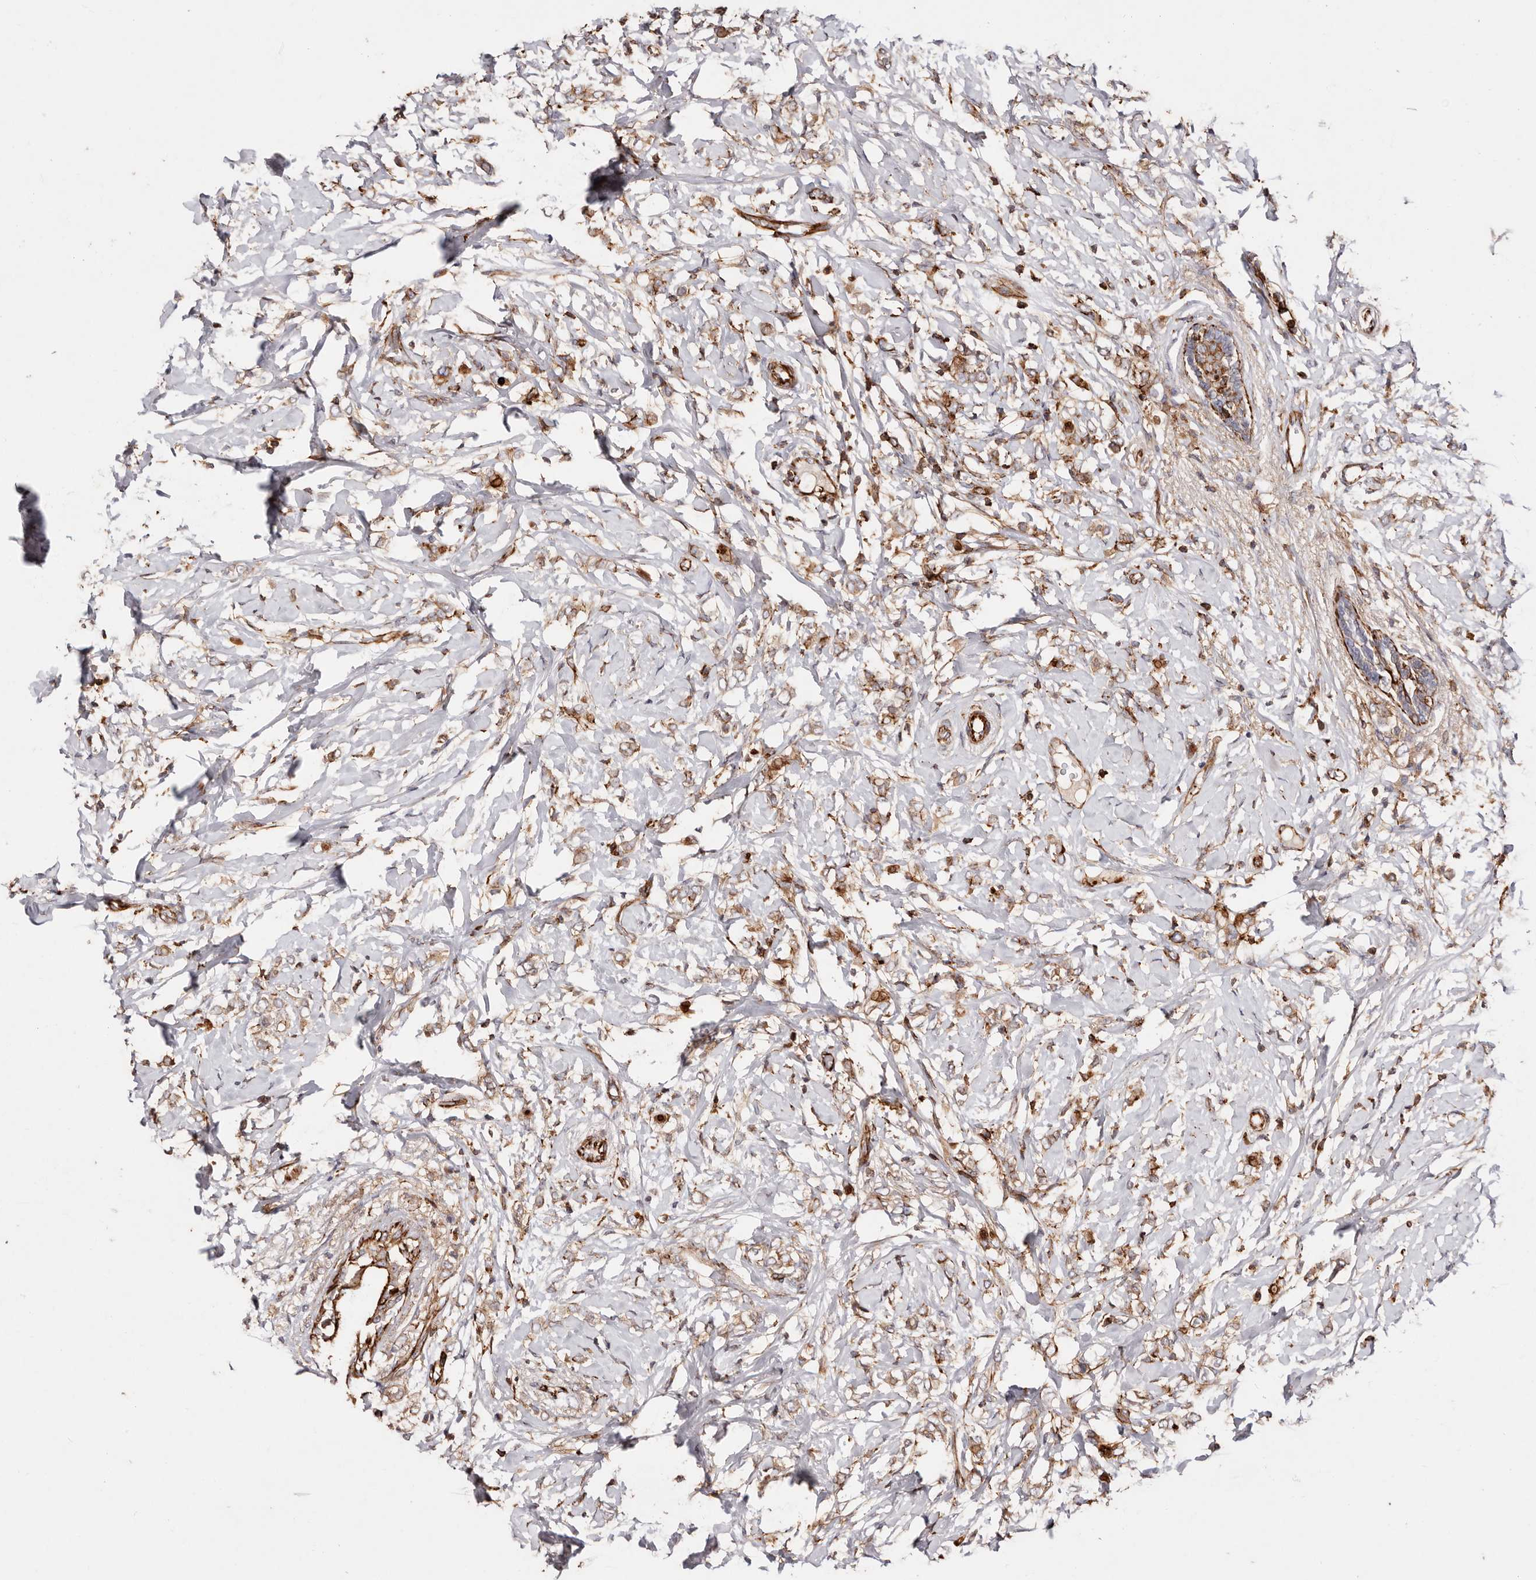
{"staining": {"intensity": "moderate", "quantity": ">75%", "location": "cytoplasmic/membranous"}, "tissue": "breast cancer", "cell_type": "Tumor cells", "image_type": "cancer", "snomed": [{"axis": "morphology", "description": "Normal tissue, NOS"}, {"axis": "morphology", "description": "Lobular carcinoma"}, {"axis": "topography", "description": "Breast"}], "caption": "This micrograph exhibits immunohistochemistry staining of human breast cancer, with medium moderate cytoplasmic/membranous positivity in approximately >75% of tumor cells.", "gene": "PTPN22", "patient": {"sex": "female", "age": 47}}